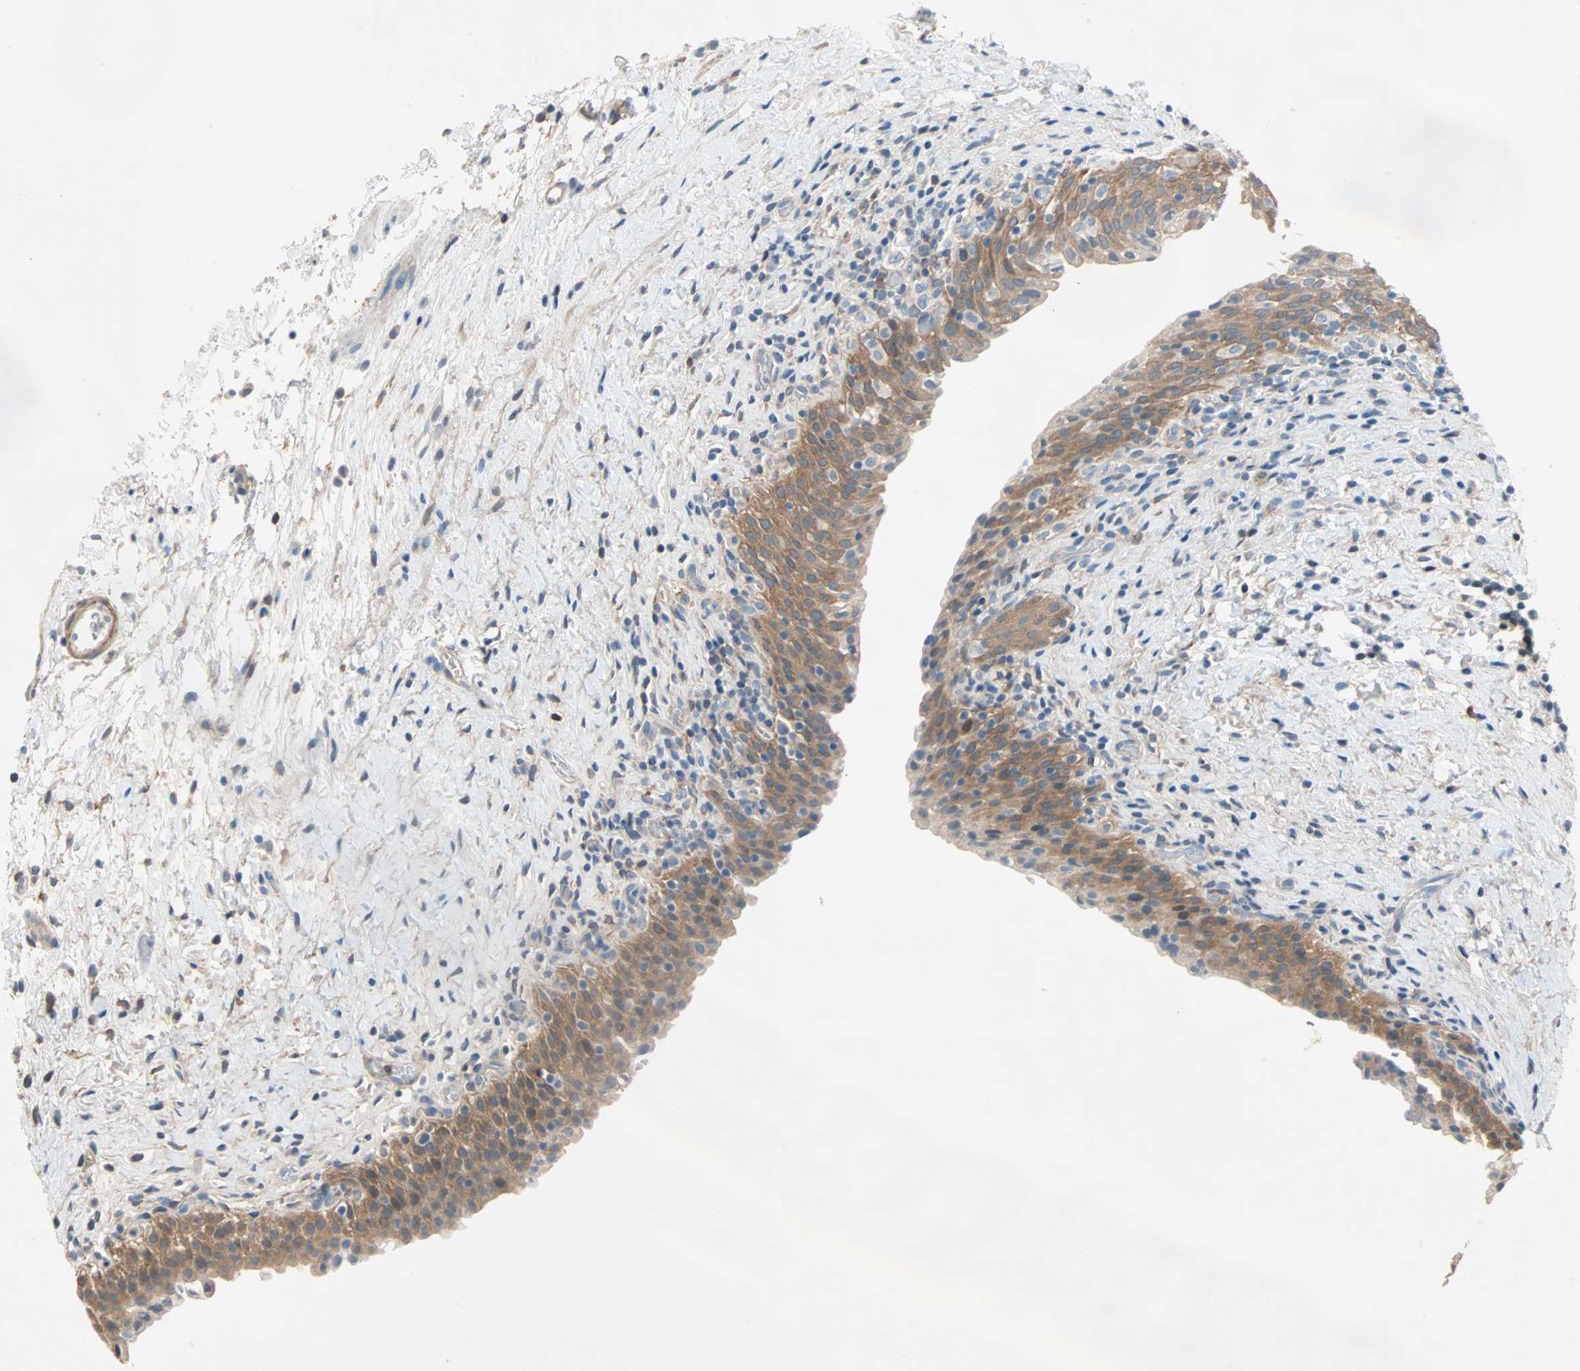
{"staining": {"intensity": "moderate", "quantity": ">75%", "location": "cytoplasmic/membranous"}, "tissue": "urinary bladder", "cell_type": "Urothelial cells", "image_type": "normal", "snomed": [{"axis": "morphology", "description": "Normal tissue, NOS"}, {"axis": "topography", "description": "Urinary bladder"}], "caption": "Urinary bladder stained for a protein displays moderate cytoplasmic/membranous positivity in urothelial cells. (brown staining indicates protein expression, while blue staining denotes nuclei).", "gene": "TNFRSF12A", "patient": {"sex": "male", "age": 51}}